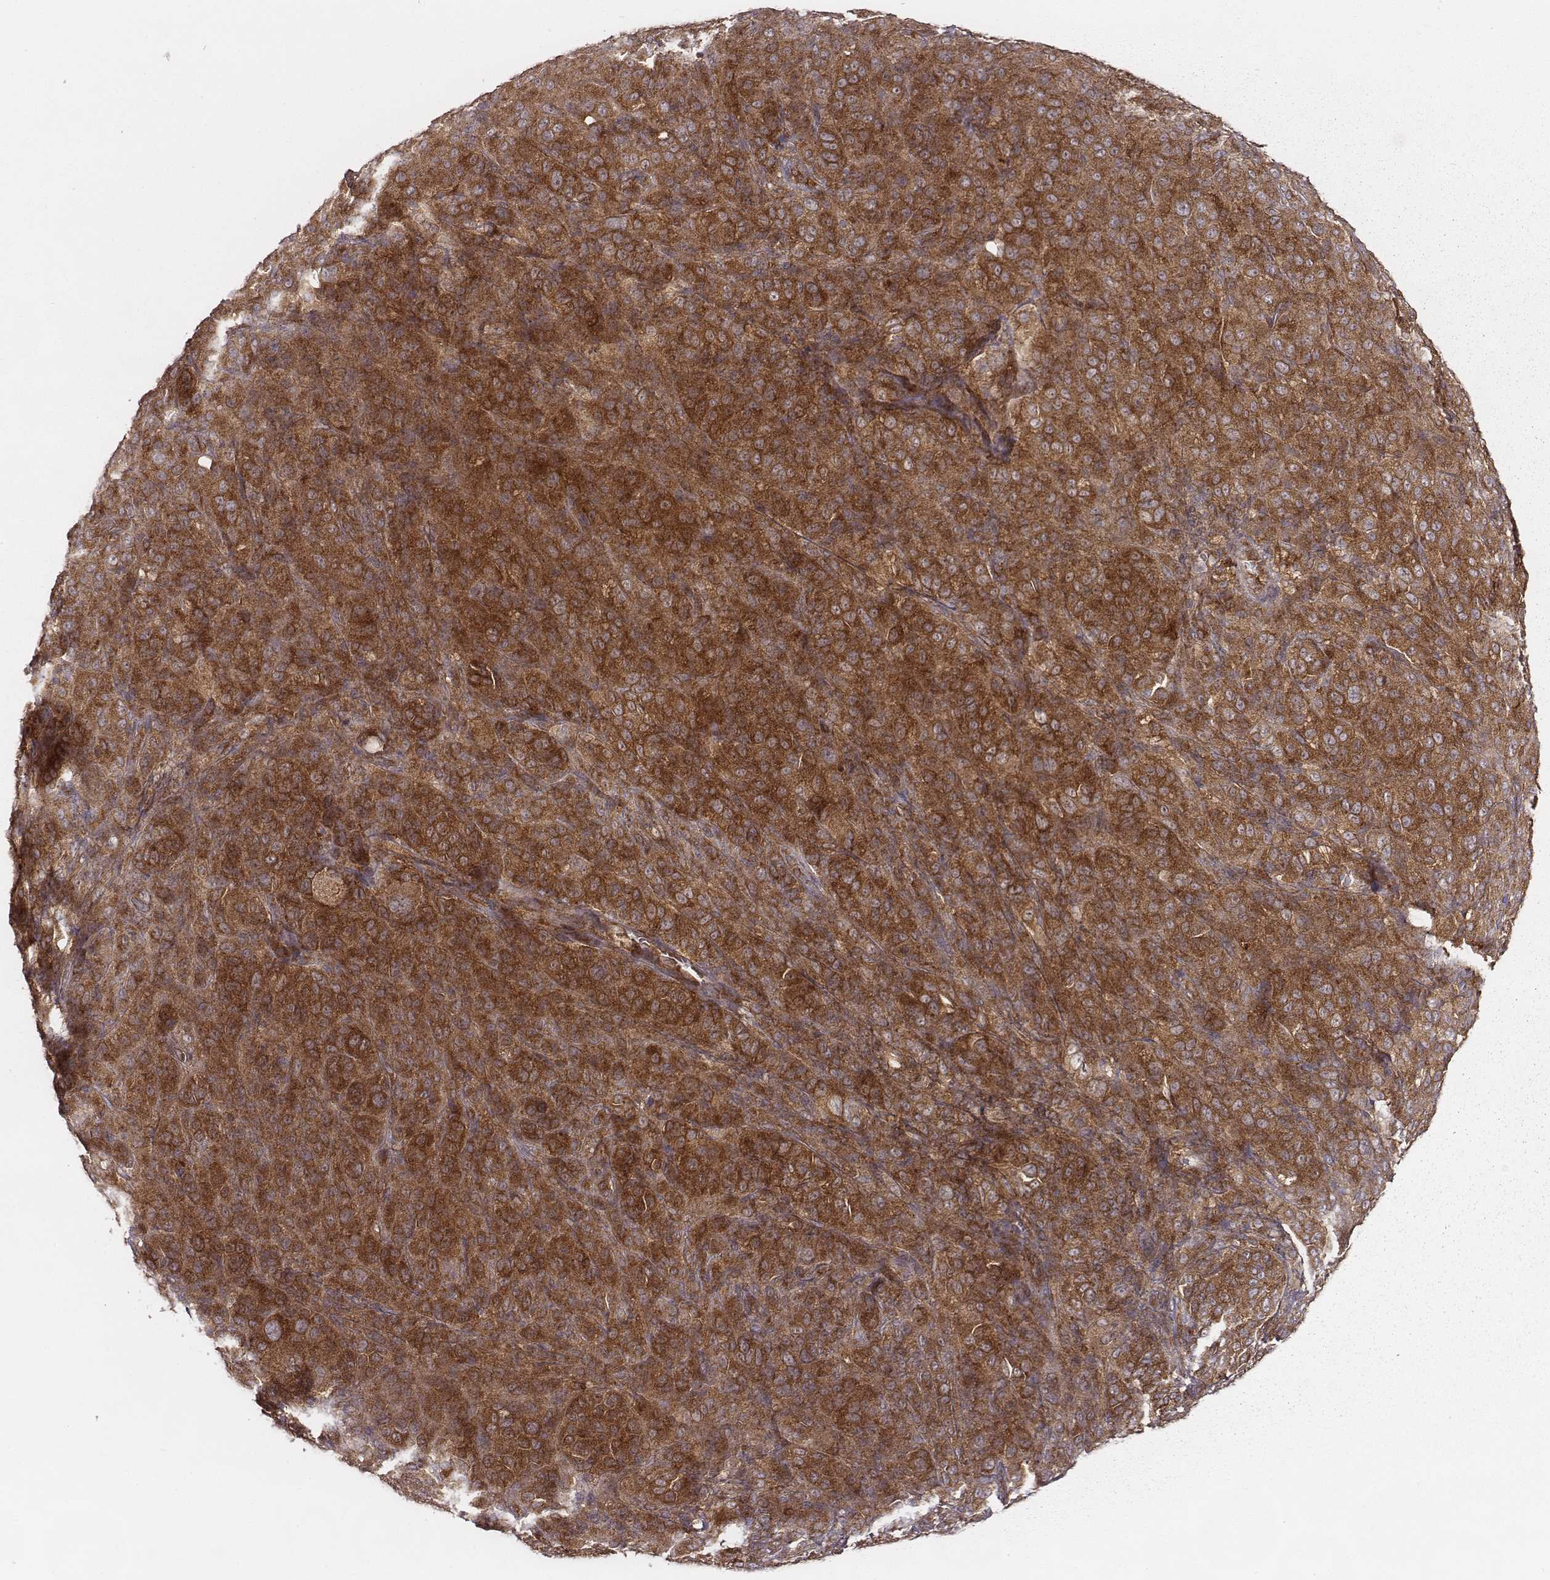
{"staining": {"intensity": "strong", "quantity": ">75%", "location": "cytoplasmic/membranous"}, "tissue": "melanoma", "cell_type": "Tumor cells", "image_type": "cancer", "snomed": [{"axis": "morphology", "description": "Malignant melanoma, NOS"}, {"axis": "topography", "description": "Skin"}], "caption": "Brown immunohistochemical staining in human melanoma exhibits strong cytoplasmic/membranous staining in approximately >75% of tumor cells.", "gene": "VPS26A", "patient": {"sex": "female", "age": 87}}